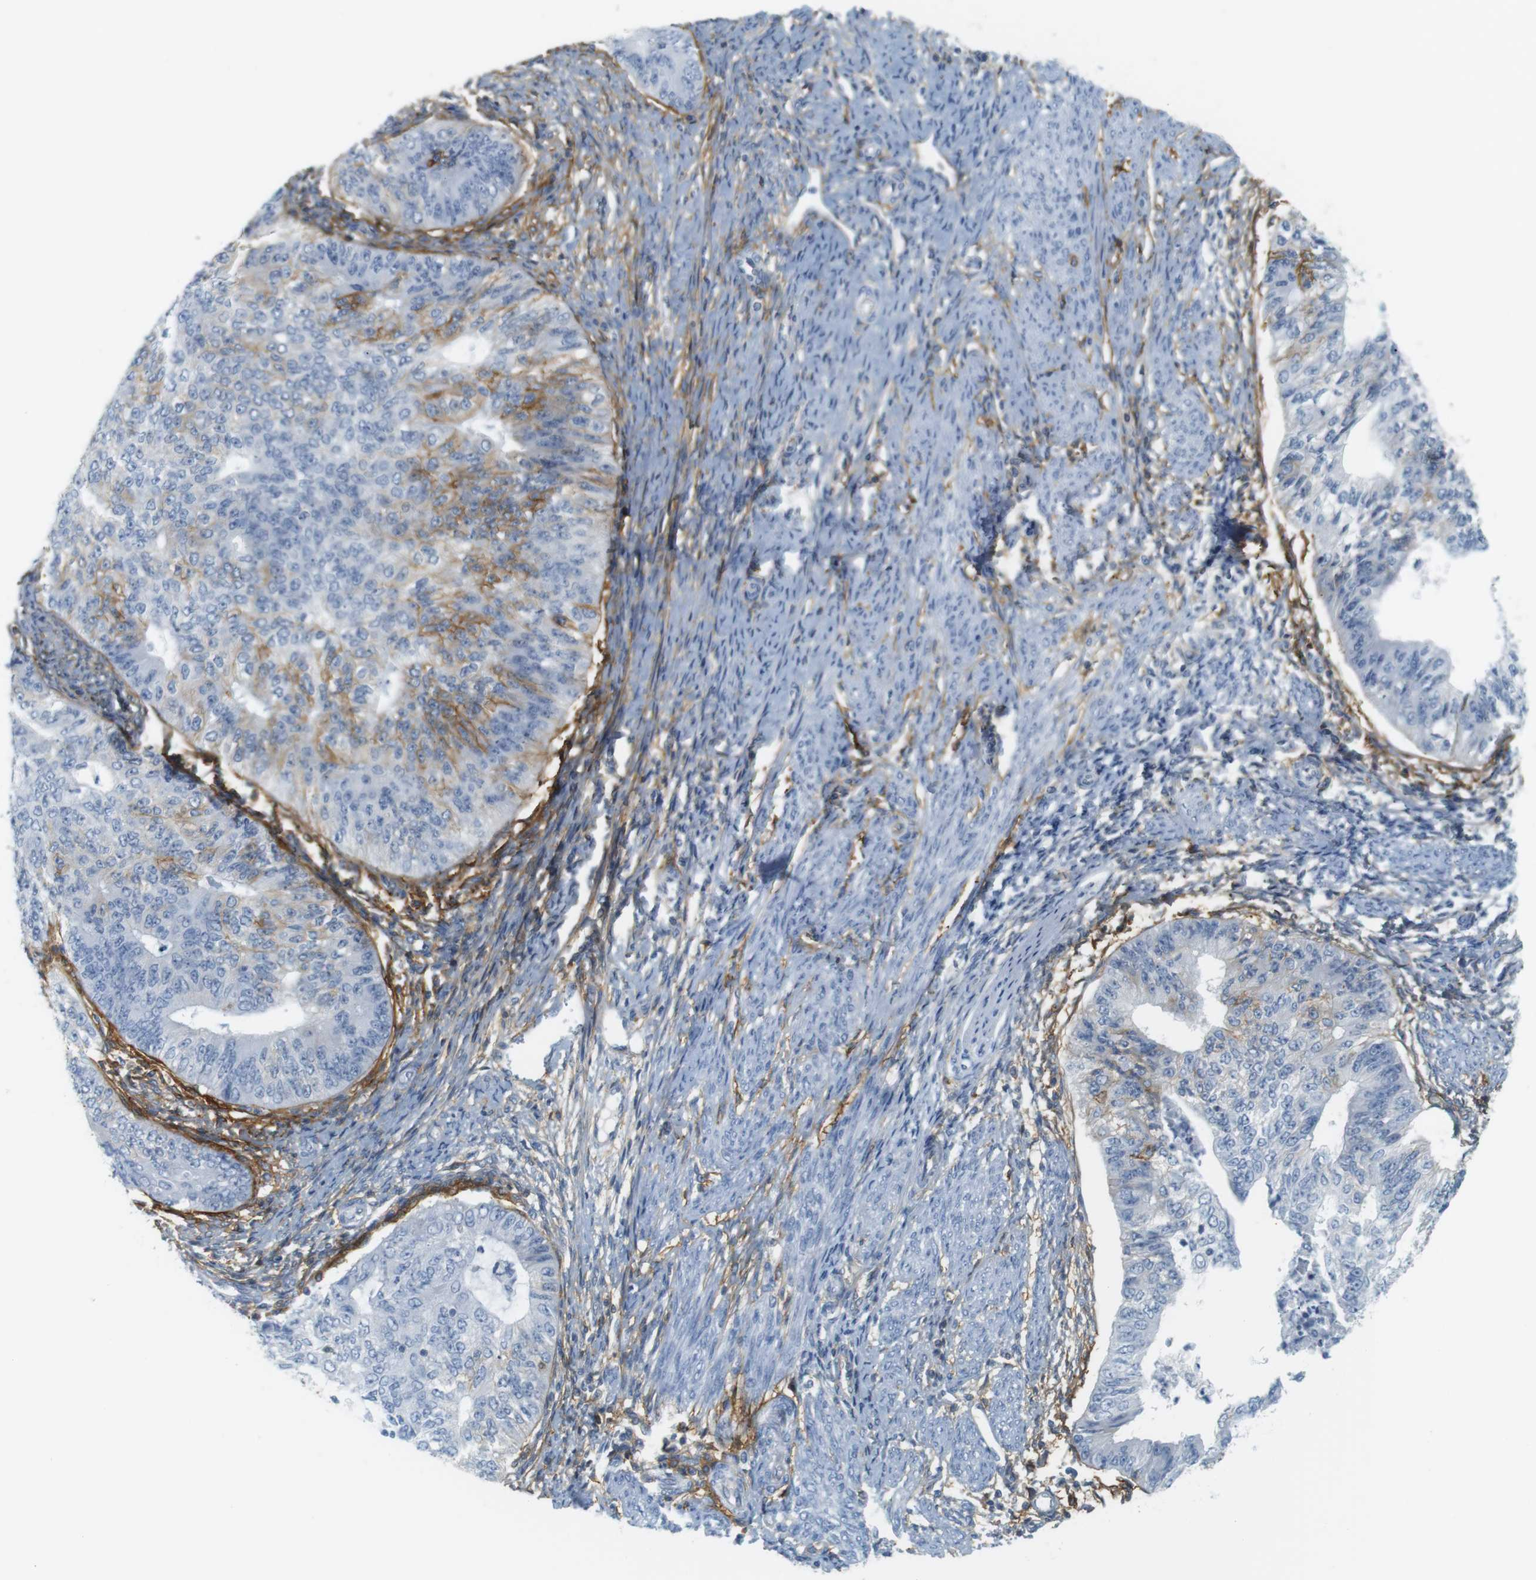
{"staining": {"intensity": "moderate", "quantity": "<25%", "location": "cytoplasmic/membranous"}, "tissue": "endometrial cancer", "cell_type": "Tumor cells", "image_type": "cancer", "snomed": [{"axis": "morphology", "description": "Adenocarcinoma, NOS"}, {"axis": "topography", "description": "Endometrium"}], "caption": "The photomicrograph shows staining of endometrial cancer, revealing moderate cytoplasmic/membranous protein staining (brown color) within tumor cells.", "gene": "F2R", "patient": {"sex": "female", "age": 32}}